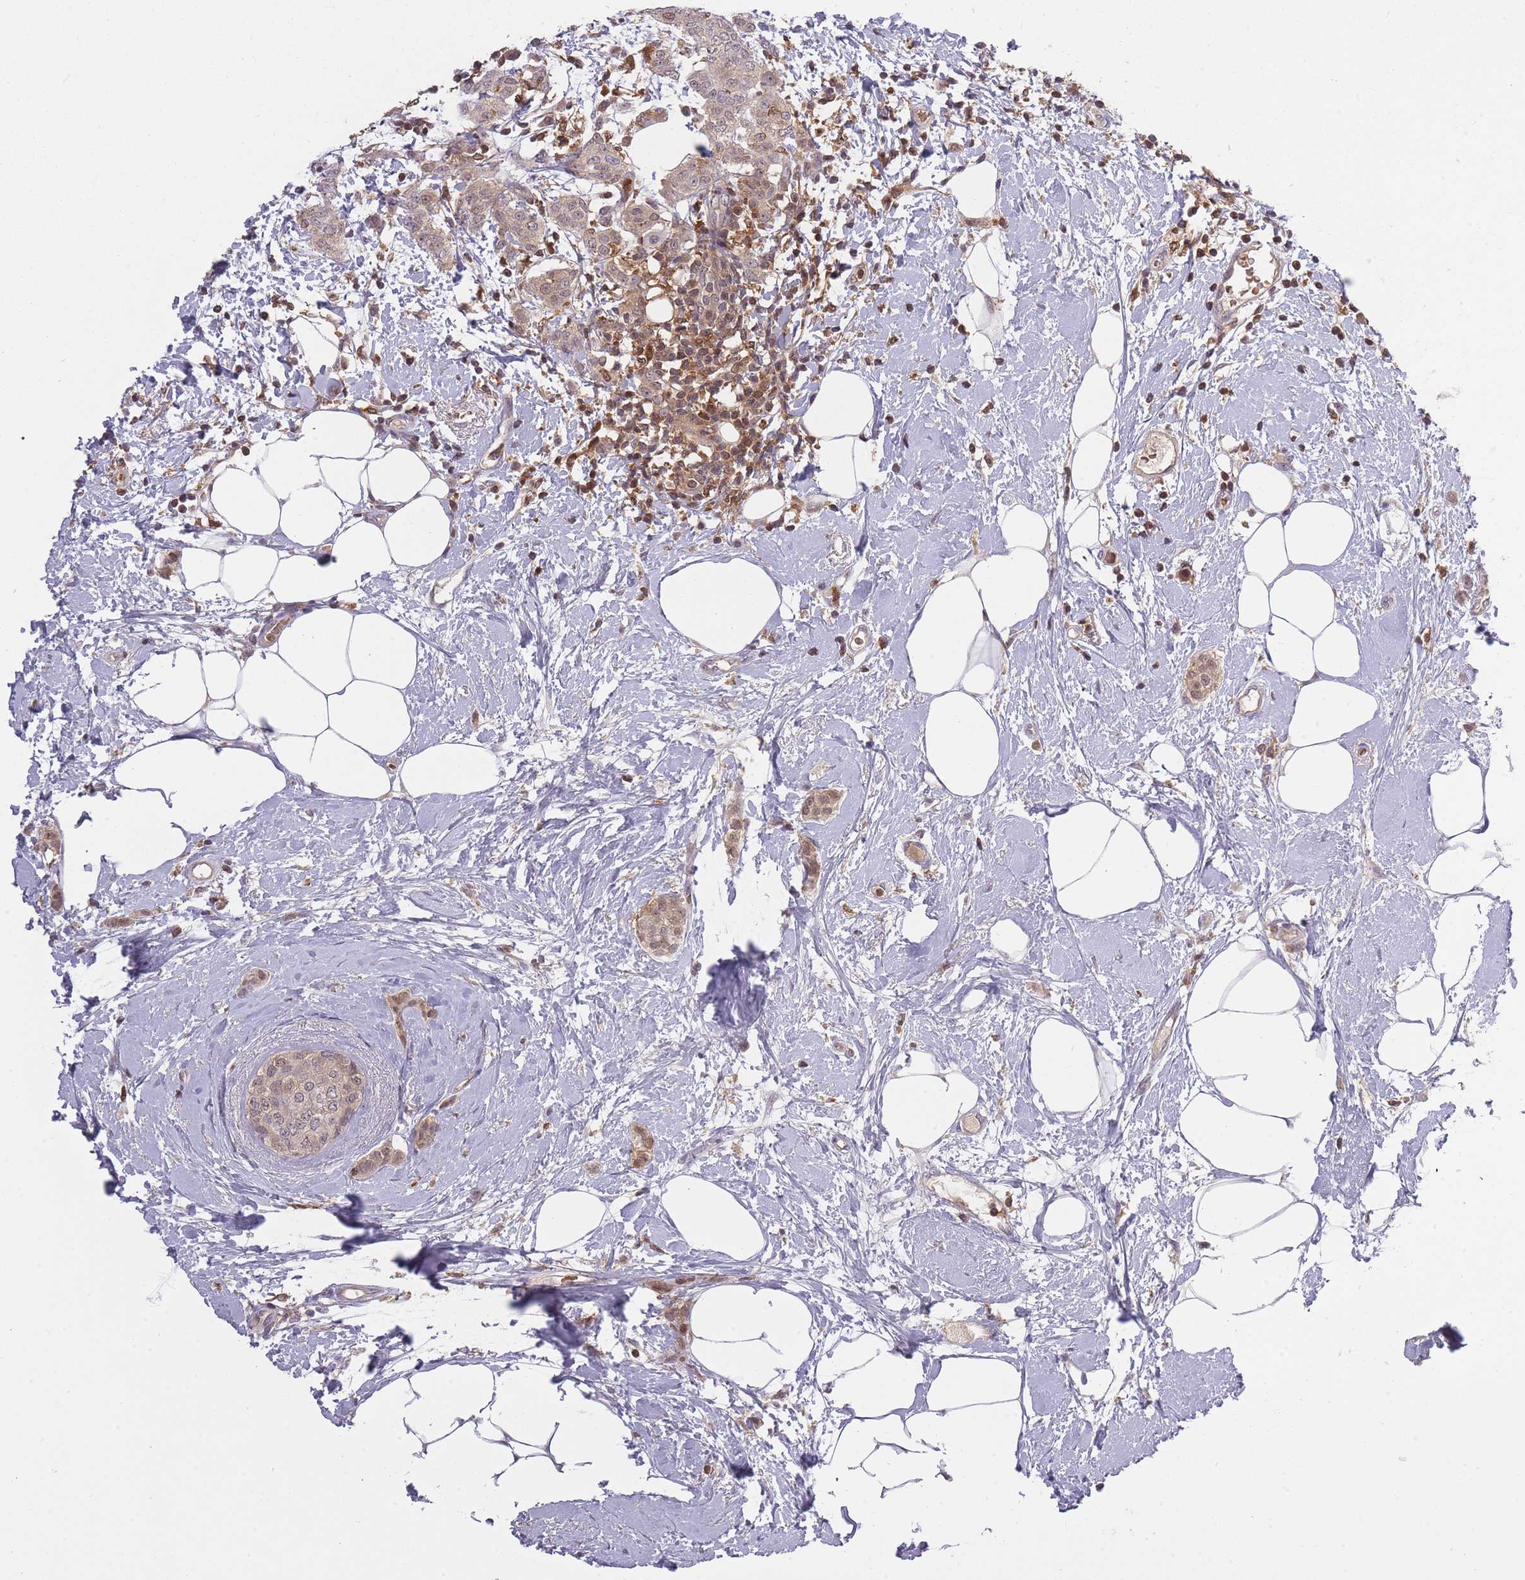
{"staining": {"intensity": "moderate", "quantity": ">75%", "location": "cytoplasmic/membranous,nuclear"}, "tissue": "breast cancer", "cell_type": "Tumor cells", "image_type": "cancer", "snomed": [{"axis": "morphology", "description": "Duct carcinoma"}, {"axis": "topography", "description": "Breast"}], "caption": "Tumor cells display medium levels of moderate cytoplasmic/membranous and nuclear staining in about >75% of cells in breast cancer (infiltrating ductal carcinoma).", "gene": "CXorf38", "patient": {"sex": "female", "age": 72}}